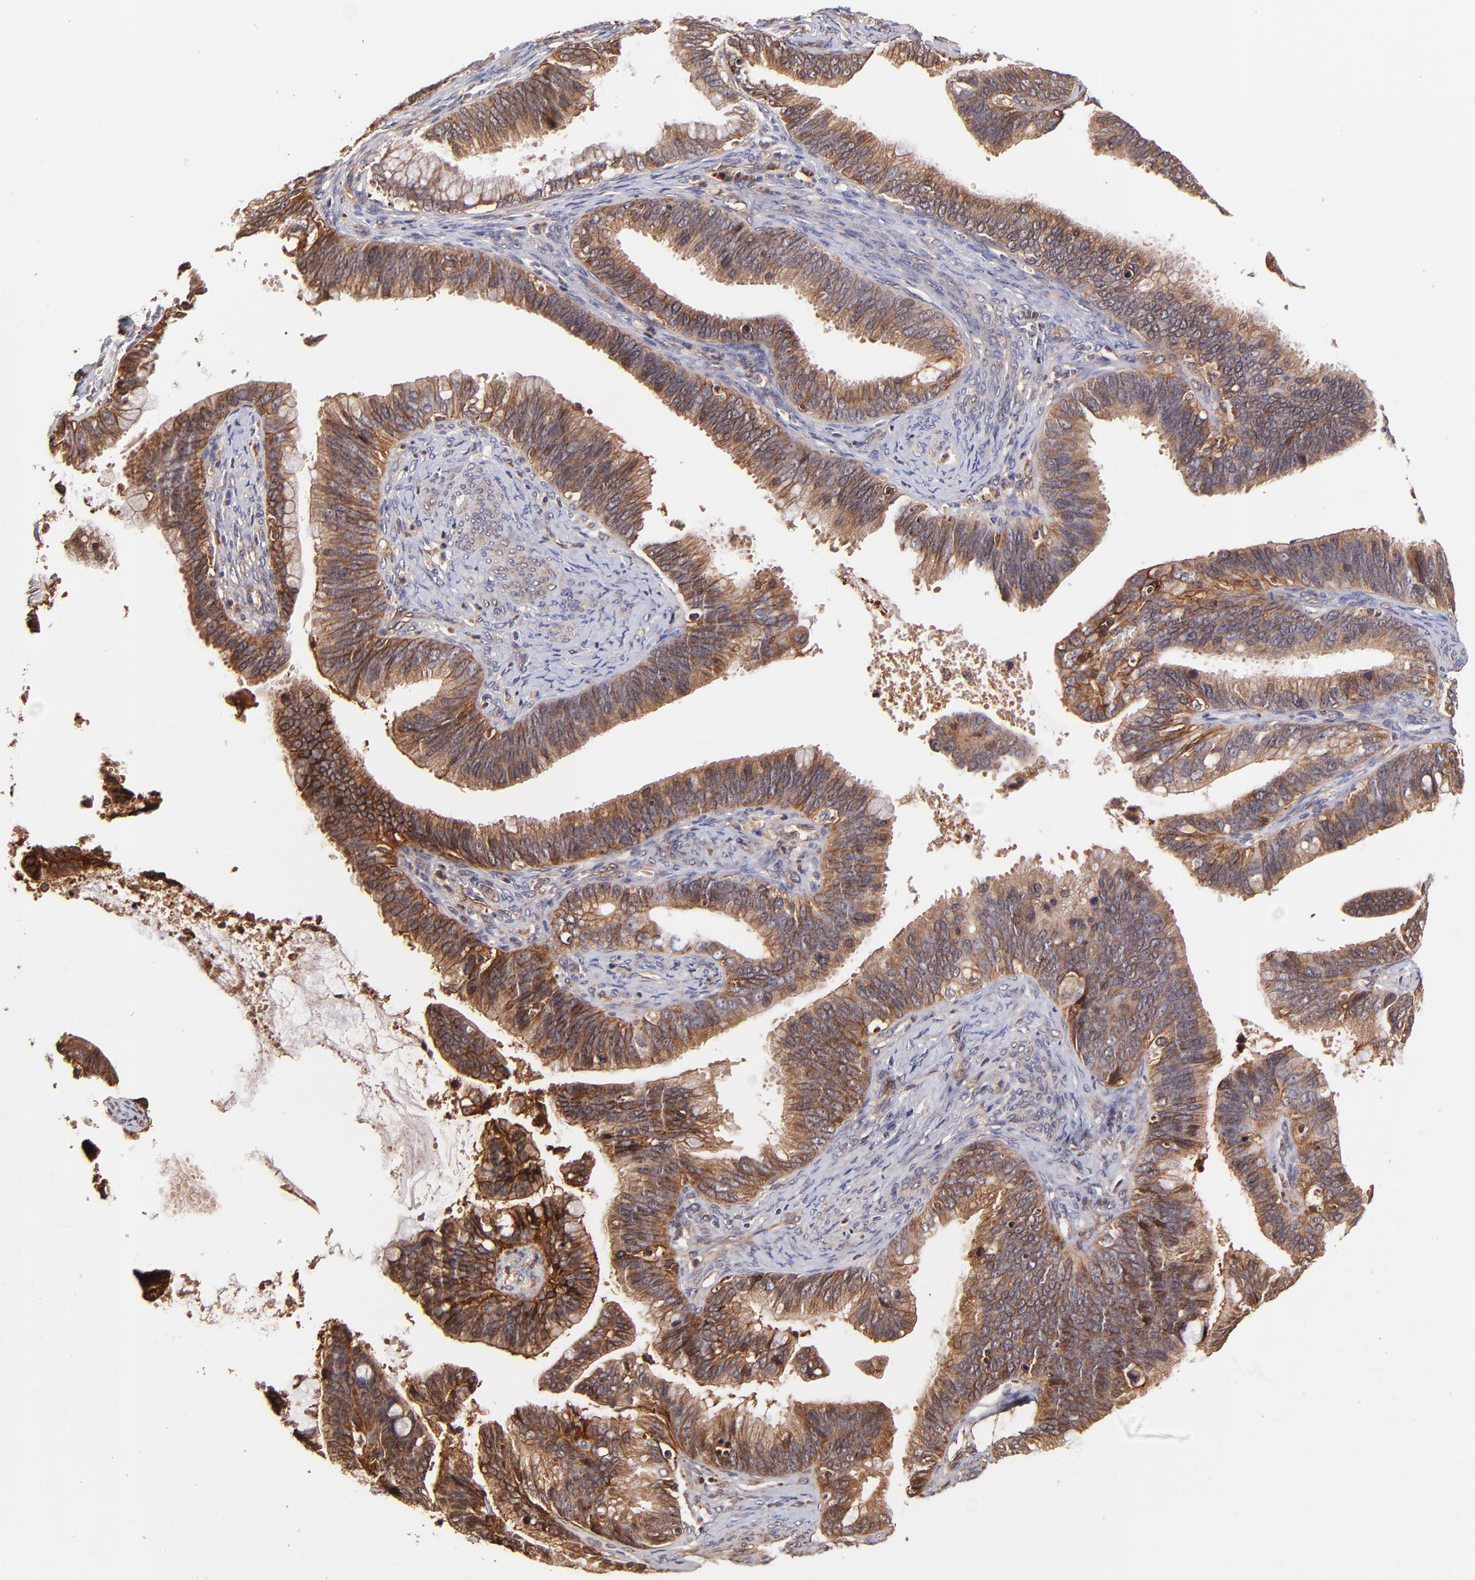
{"staining": {"intensity": "moderate", "quantity": ">75%", "location": "cytoplasmic/membranous"}, "tissue": "cervical cancer", "cell_type": "Tumor cells", "image_type": "cancer", "snomed": [{"axis": "morphology", "description": "Adenocarcinoma, NOS"}, {"axis": "topography", "description": "Cervix"}], "caption": "Protein staining by immunohistochemistry (IHC) shows moderate cytoplasmic/membranous staining in approximately >75% of tumor cells in cervical cancer.", "gene": "ITGB1", "patient": {"sex": "female", "age": 47}}